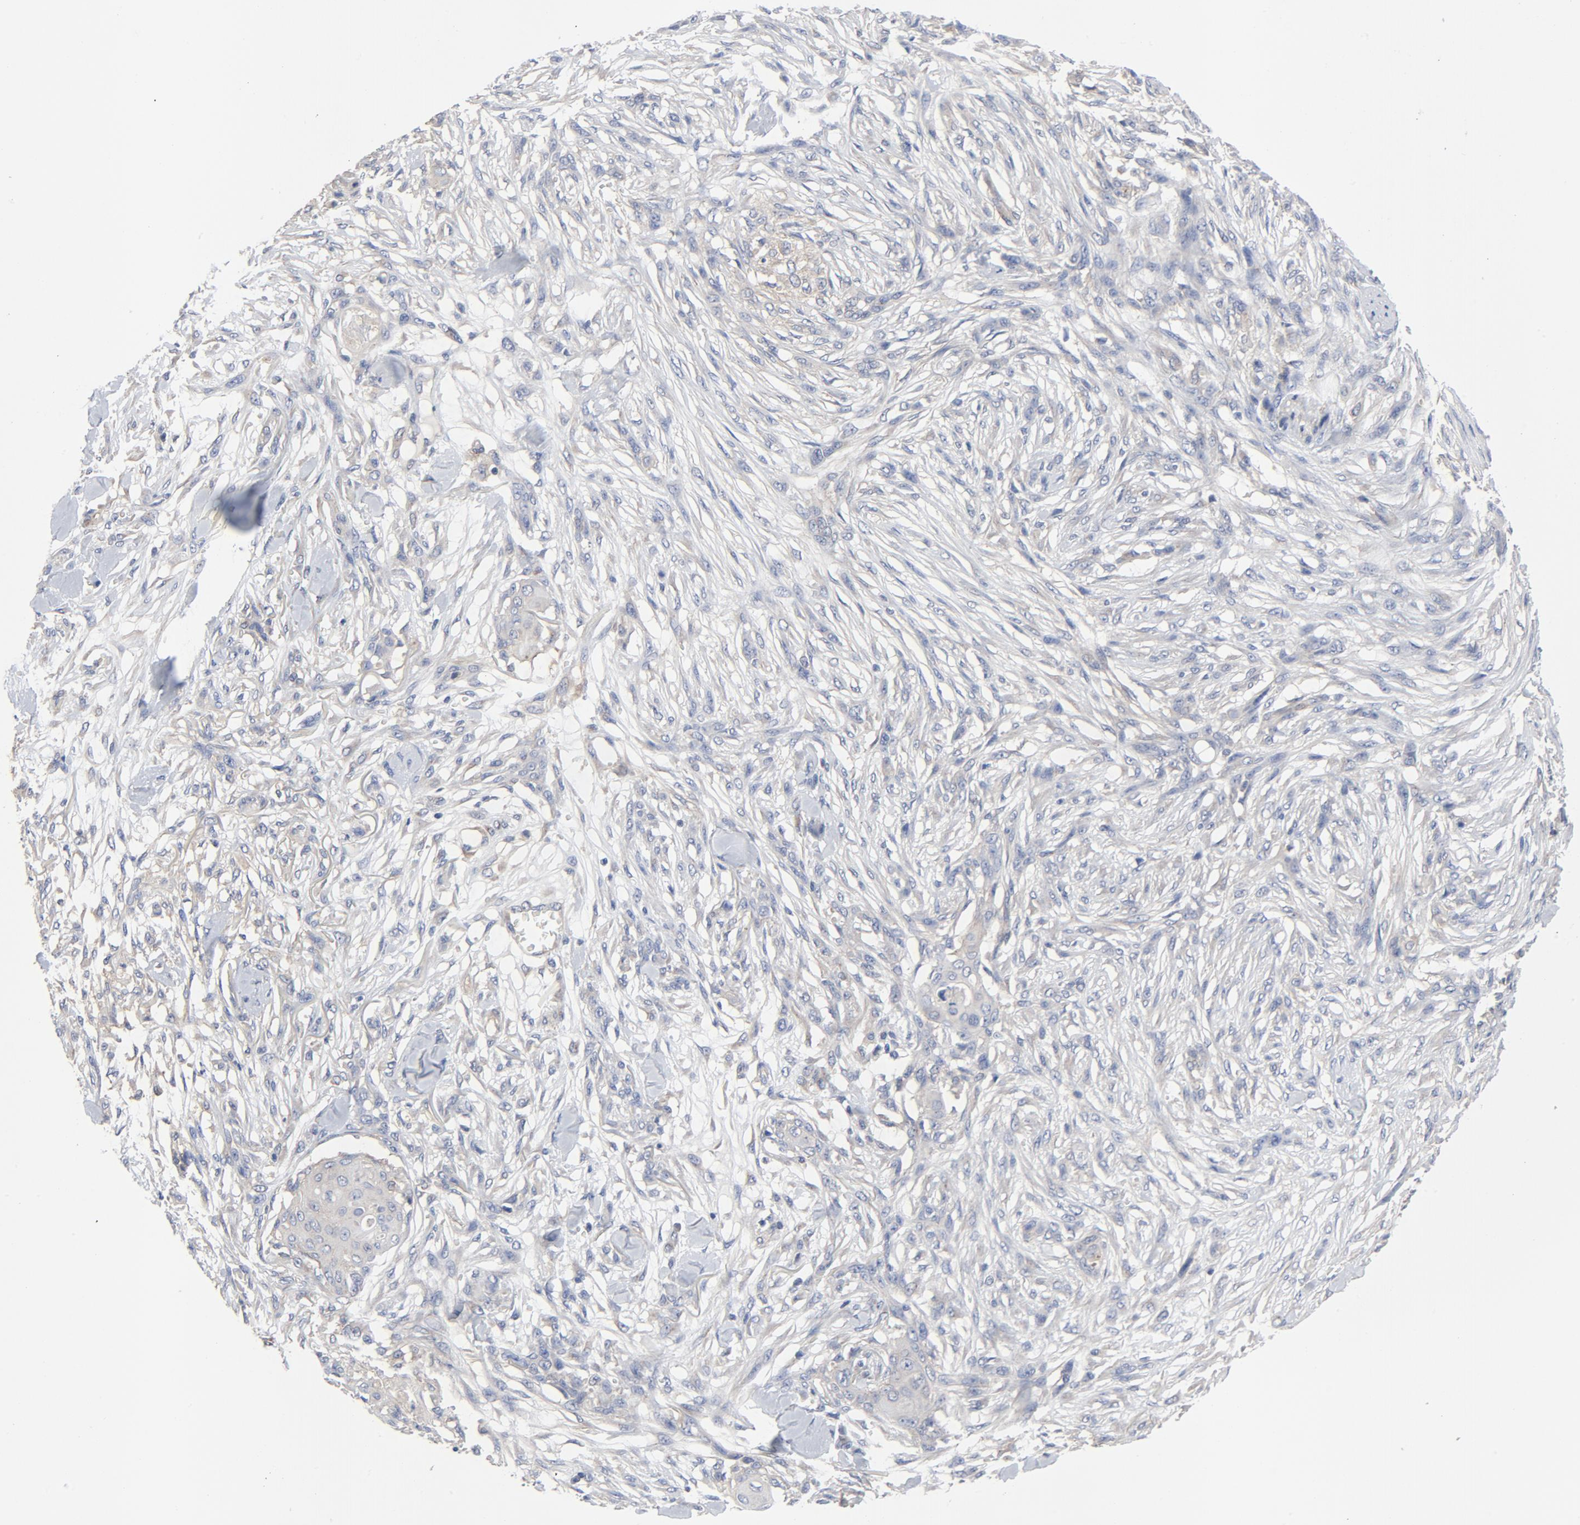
{"staining": {"intensity": "weak", "quantity": "<25%", "location": "cytoplasmic/membranous"}, "tissue": "skin cancer", "cell_type": "Tumor cells", "image_type": "cancer", "snomed": [{"axis": "morphology", "description": "Normal tissue, NOS"}, {"axis": "morphology", "description": "Squamous cell carcinoma, NOS"}, {"axis": "topography", "description": "Skin"}], "caption": "This is an immunohistochemistry (IHC) photomicrograph of squamous cell carcinoma (skin). There is no staining in tumor cells.", "gene": "DYNLT3", "patient": {"sex": "female", "age": 59}}